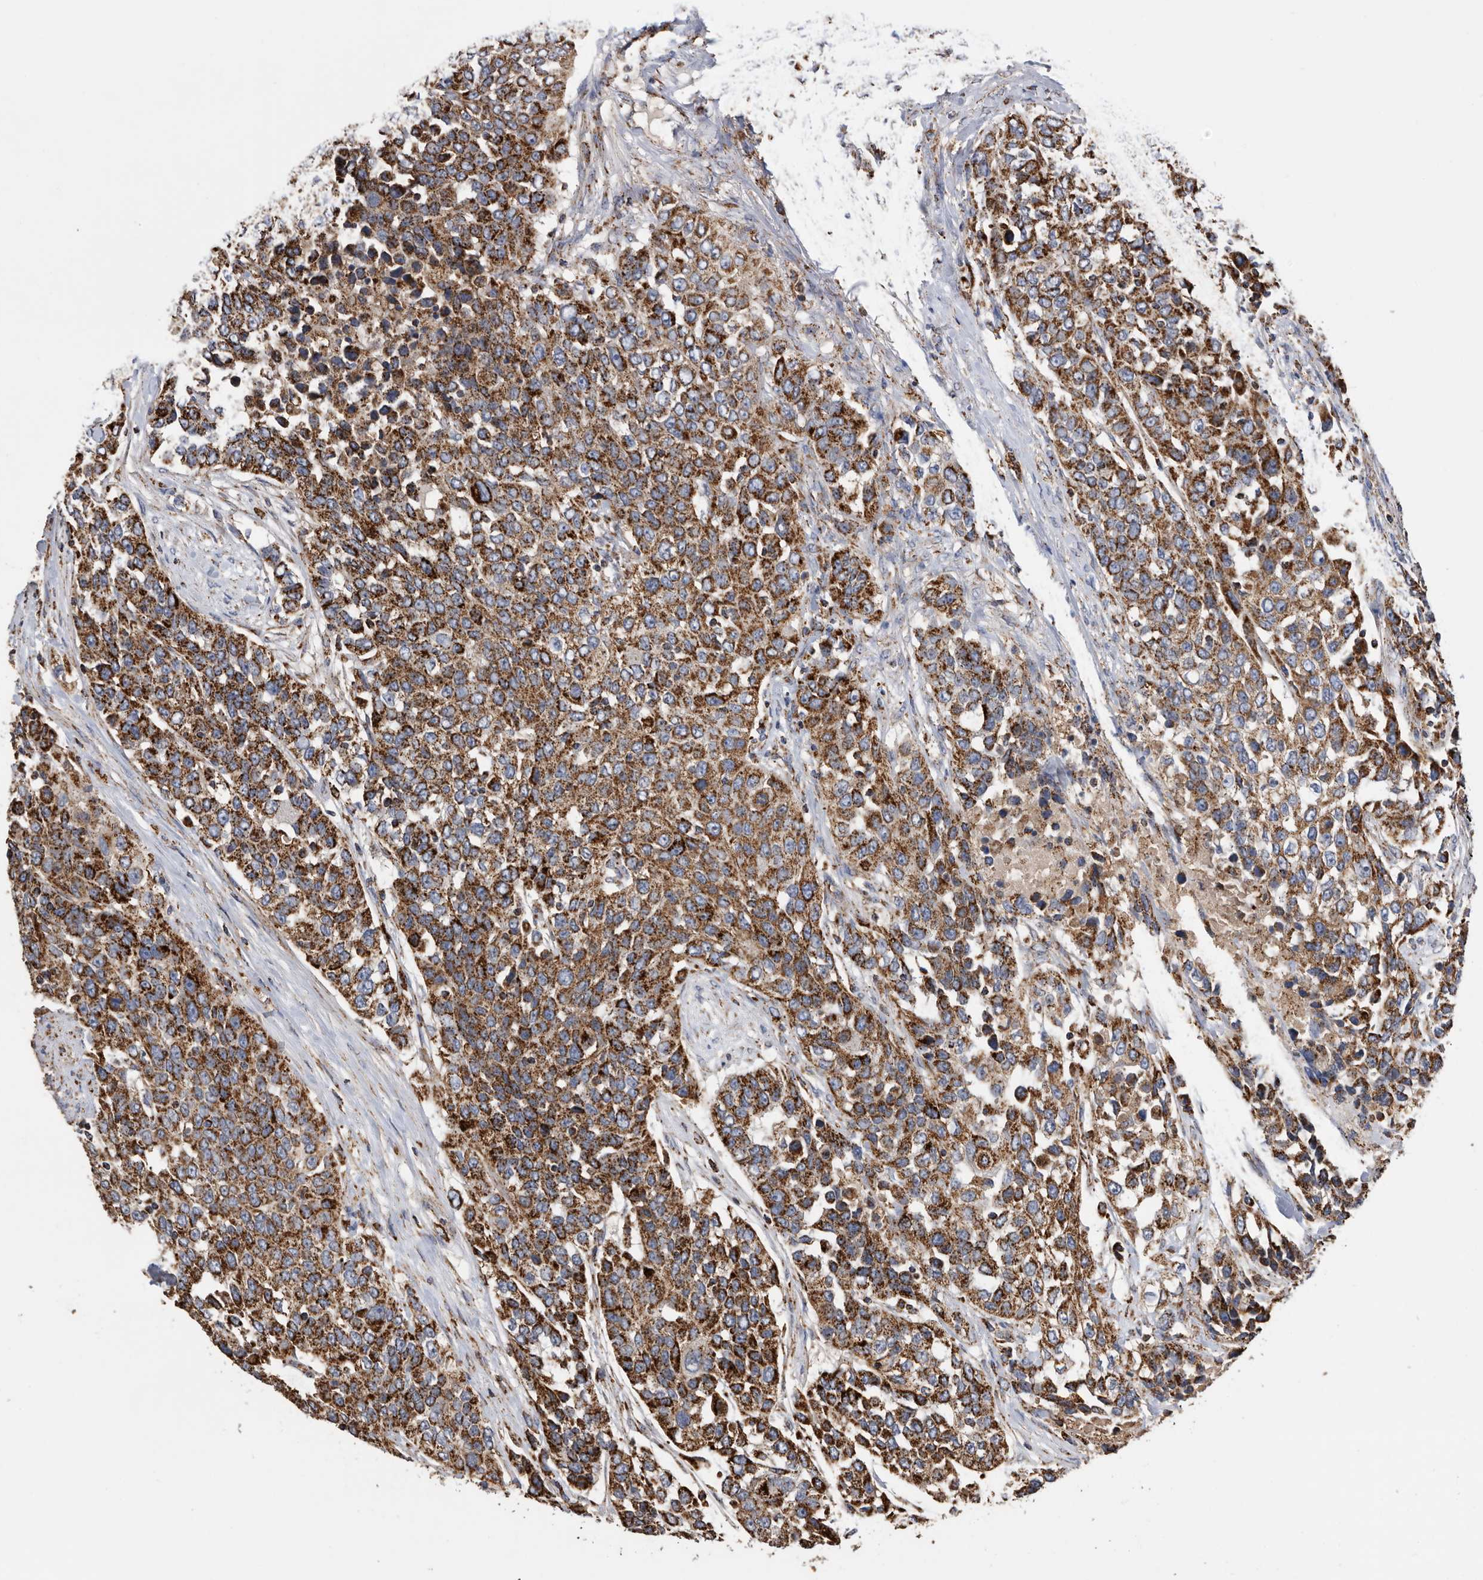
{"staining": {"intensity": "strong", "quantity": ">75%", "location": "cytoplasmic/membranous"}, "tissue": "urothelial cancer", "cell_type": "Tumor cells", "image_type": "cancer", "snomed": [{"axis": "morphology", "description": "Urothelial carcinoma, High grade"}, {"axis": "topography", "description": "Urinary bladder"}], "caption": "DAB (3,3'-diaminobenzidine) immunohistochemical staining of urothelial cancer displays strong cytoplasmic/membranous protein staining in approximately >75% of tumor cells.", "gene": "WFDC1", "patient": {"sex": "female", "age": 80}}